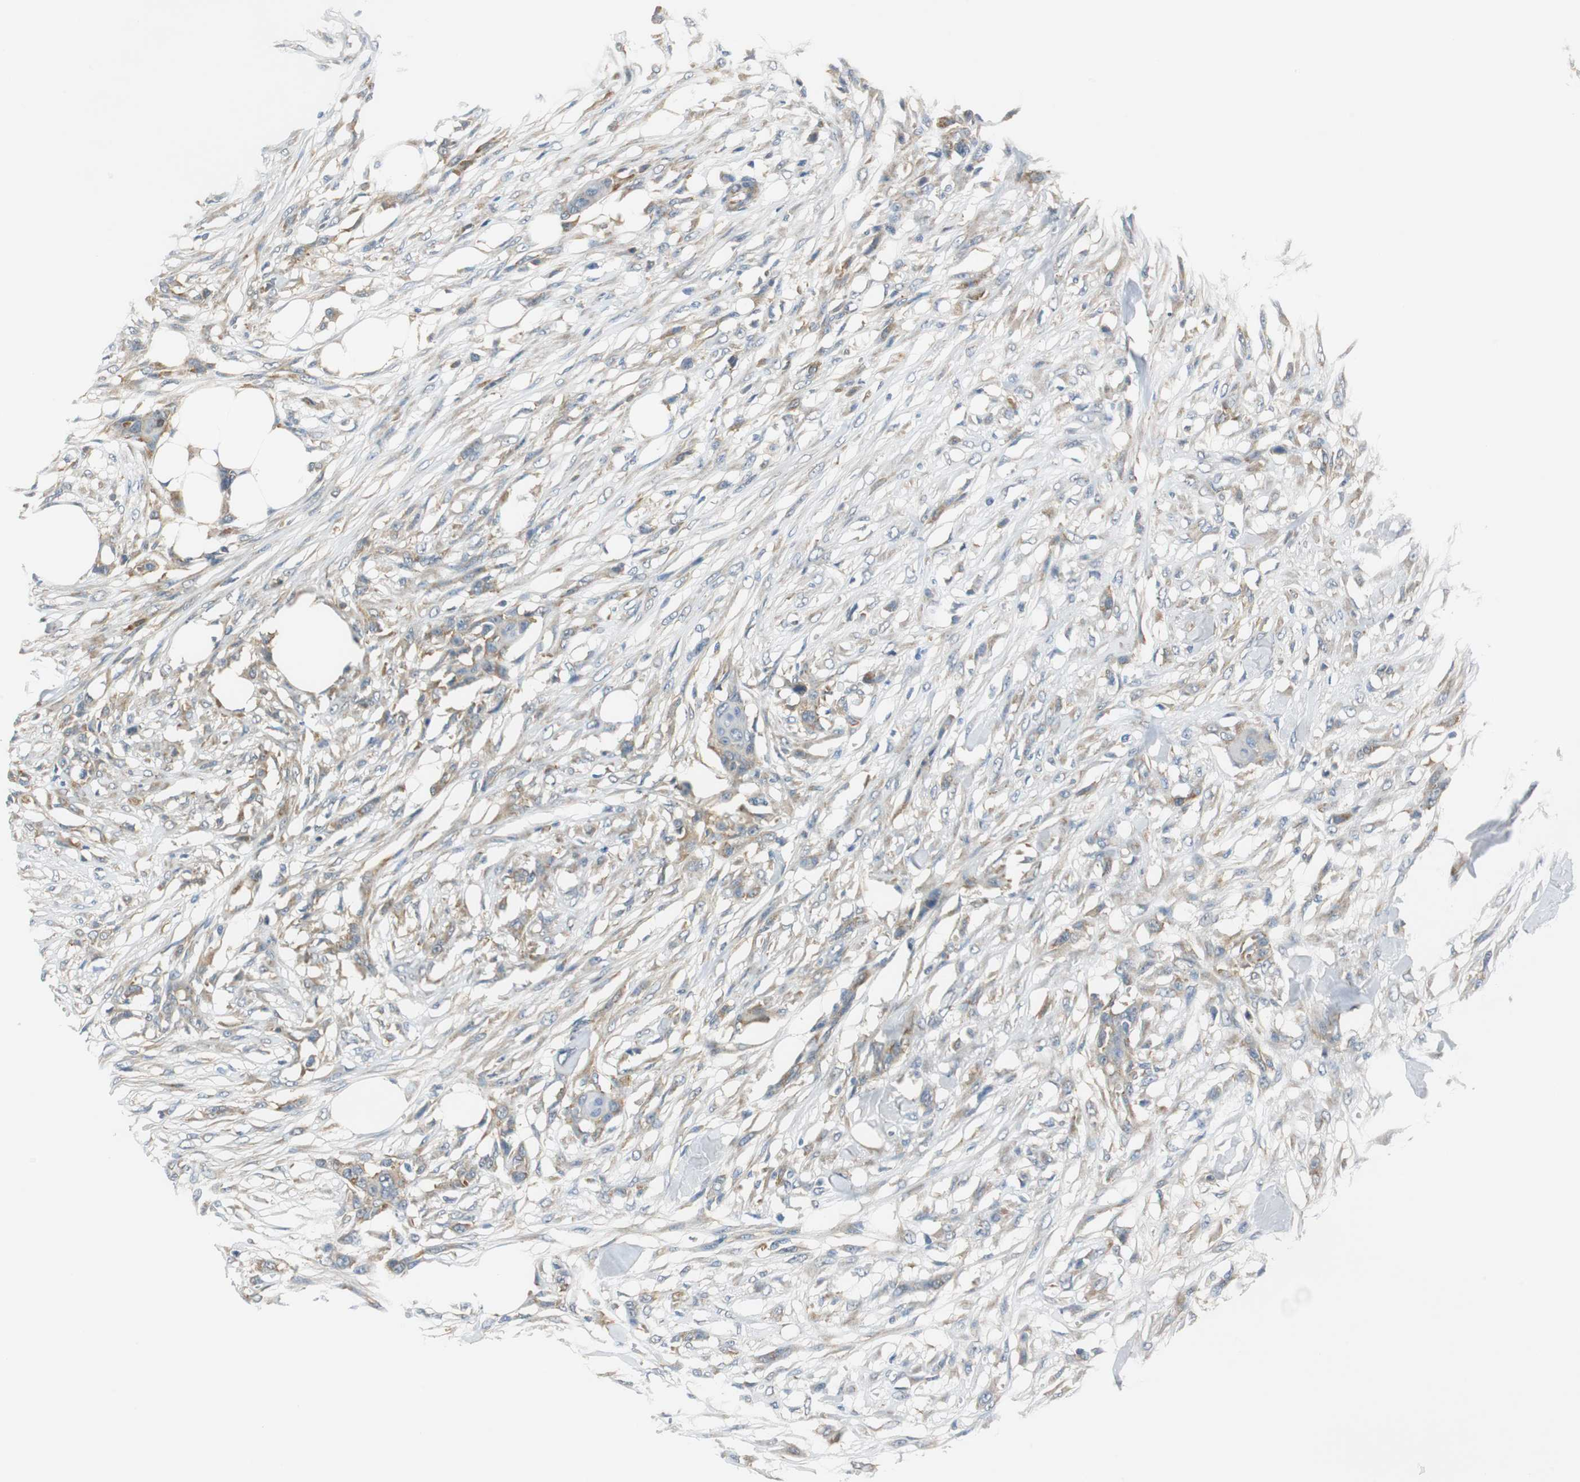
{"staining": {"intensity": "moderate", "quantity": ">75%", "location": "cytoplasmic/membranous"}, "tissue": "skin cancer", "cell_type": "Tumor cells", "image_type": "cancer", "snomed": [{"axis": "morphology", "description": "Normal tissue, NOS"}, {"axis": "morphology", "description": "Squamous cell carcinoma, NOS"}, {"axis": "topography", "description": "Skin"}], "caption": "Immunohistochemistry histopathology image of neoplastic tissue: human skin cancer stained using immunohistochemistry (IHC) exhibits medium levels of moderate protein expression localized specifically in the cytoplasmic/membranous of tumor cells, appearing as a cytoplasmic/membranous brown color.", "gene": "CNOT3", "patient": {"sex": "female", "age": 59}}